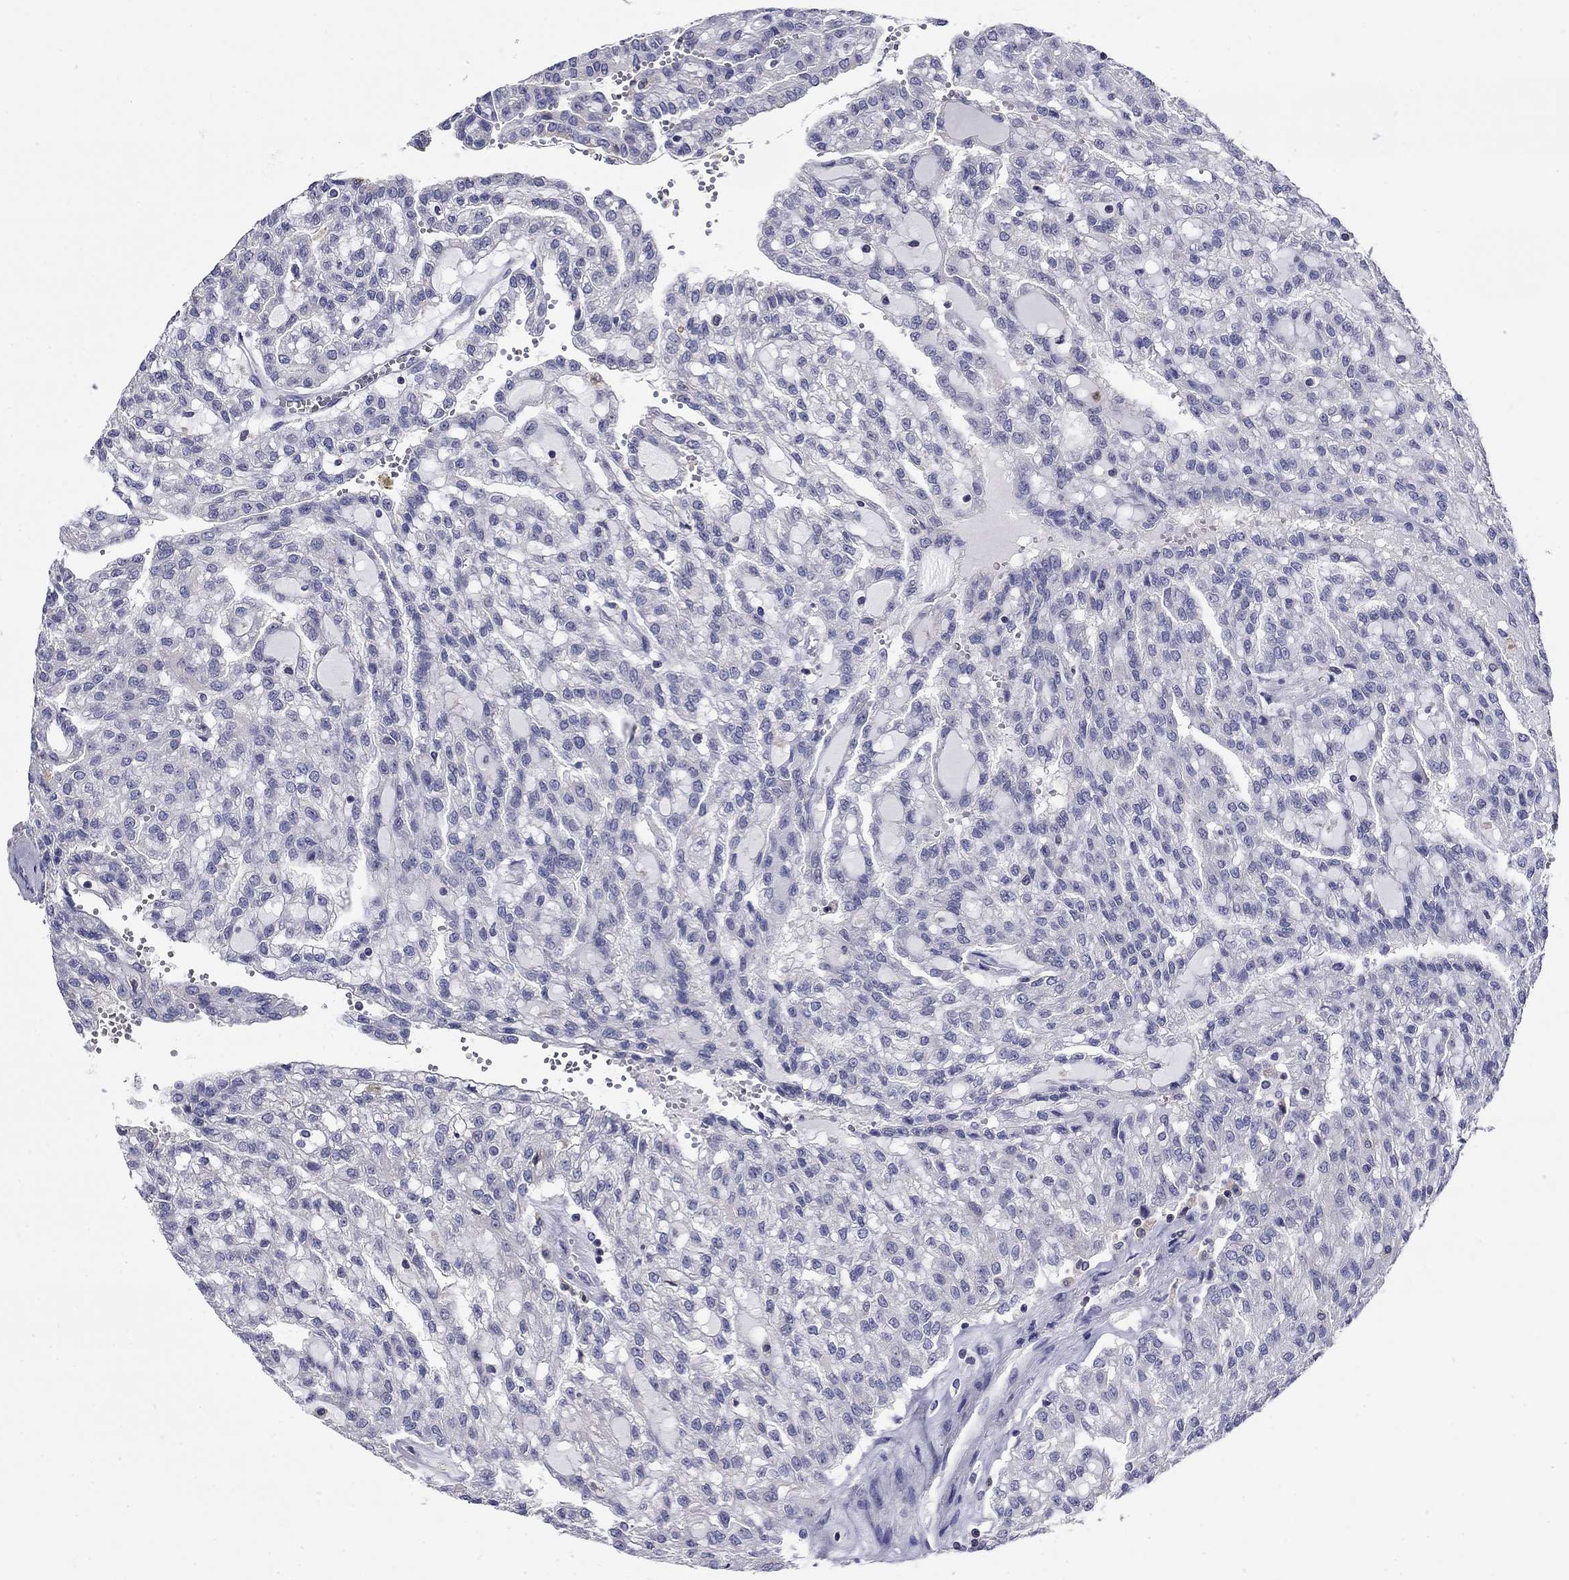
{"staining": {"intensity": "negative", "quantity": "none", "location": "none"}, "tissue": "renal cancer", "cell_type": "Tumor cells", "image_type": "cancer", "snomed": [{"axis": "morphology", "description": "Adenocarcinoma, NOS"}, {"axis": "topography", "description": "Kidney"}], "caption": "Protein analysis of renal cancer (adenocarcinoma) displays no significant expression in tumor cells.", "gene": "POU2F2", "patient": {"sex": "male", "age": 63}}